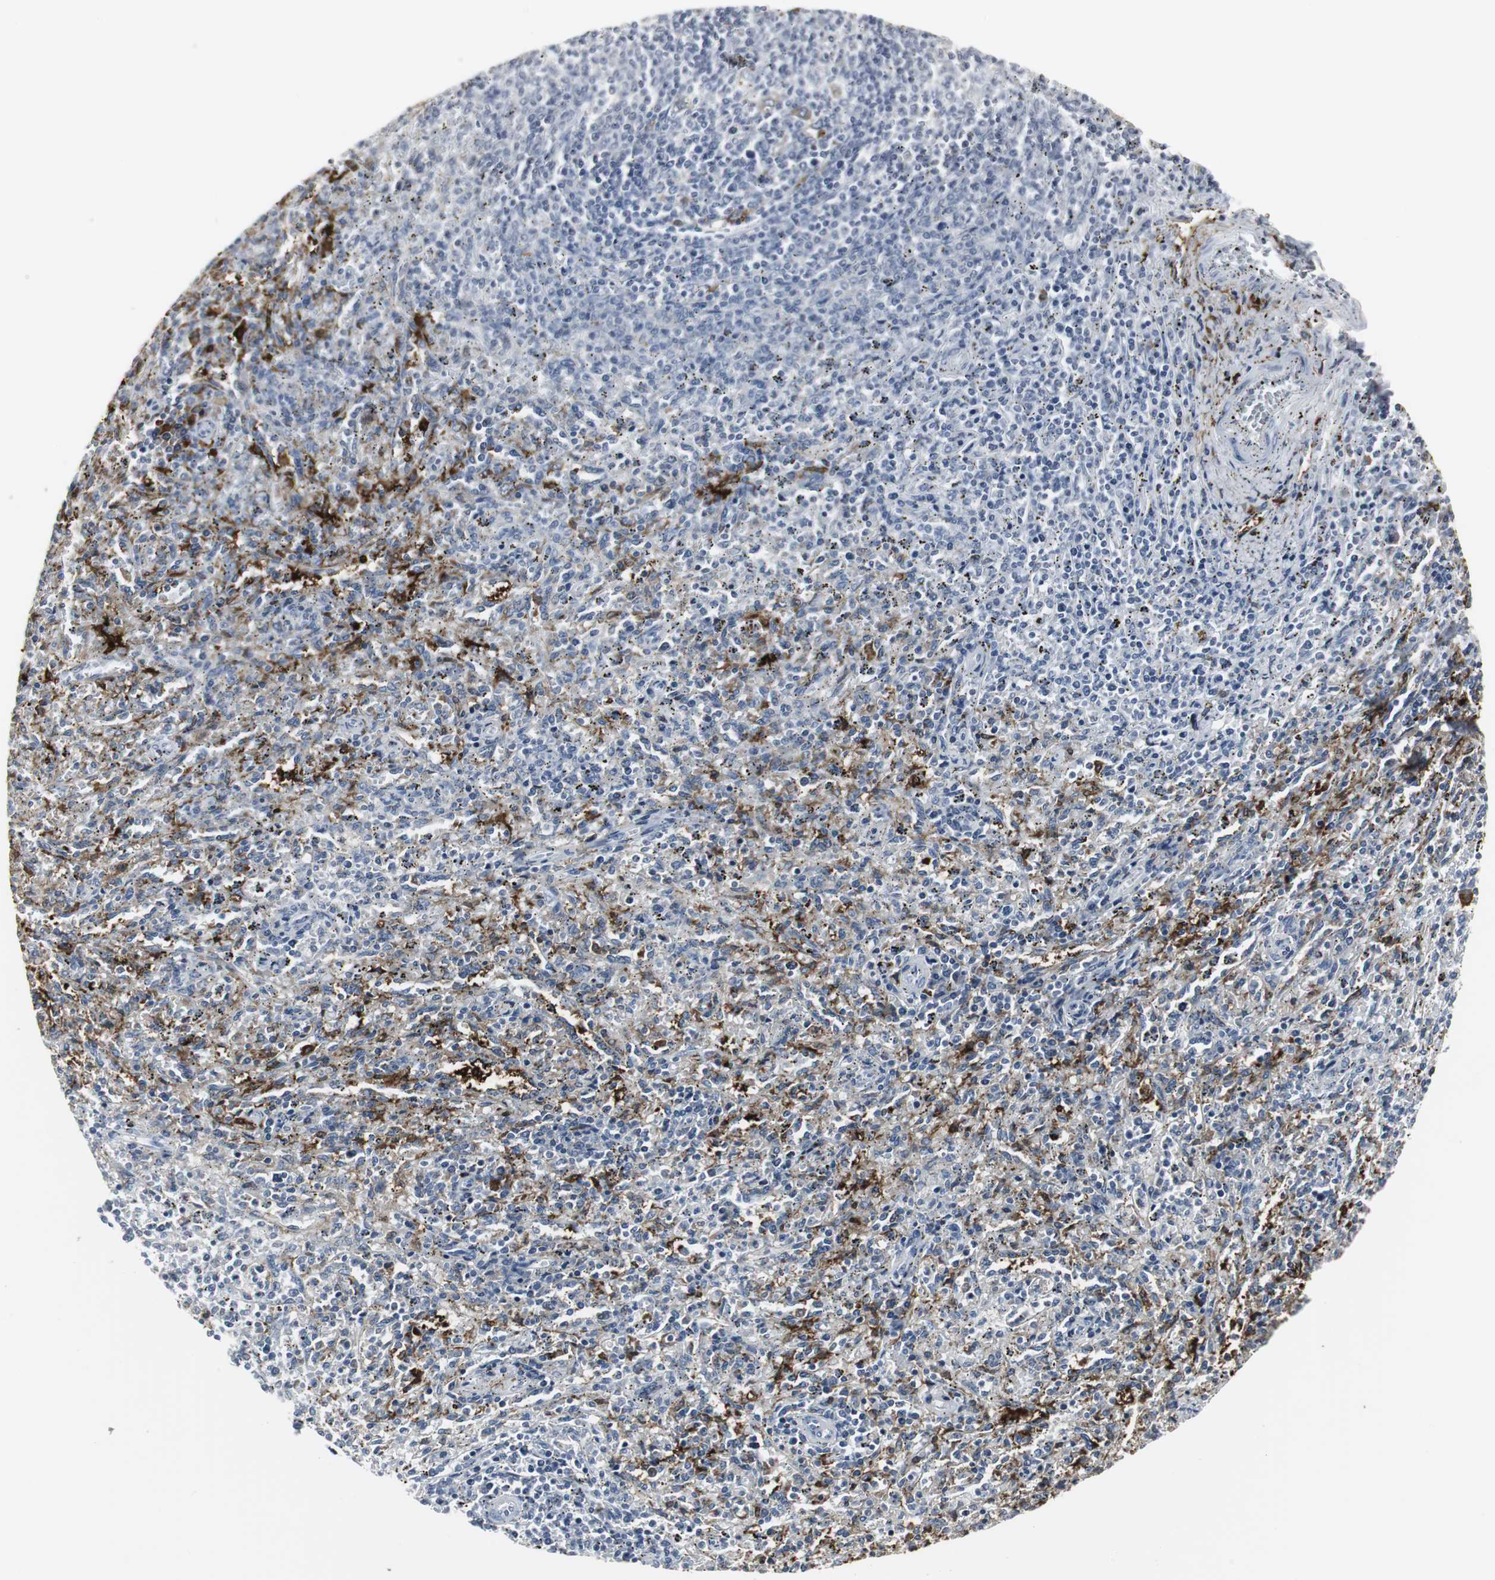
{"staining": {"intensity": "strong", "quantity": "25%-75%", "location": "cytoplasmic/membranous"}, "tissue": "spleen", "cell_type": "Cells in red pulp", "image_type": "normal", "snomed": [{"axis": "morphology", "description": "Normal tissue, NOS"}, {"axis": "topography", "description": "Spleen"}], "caption": "Spleen stained for a protein displays strong cytoplasmic/membranous positivity in cells in red pulp.", "gene": "PI15", "patient": {"sex": "female", "age": 10}}